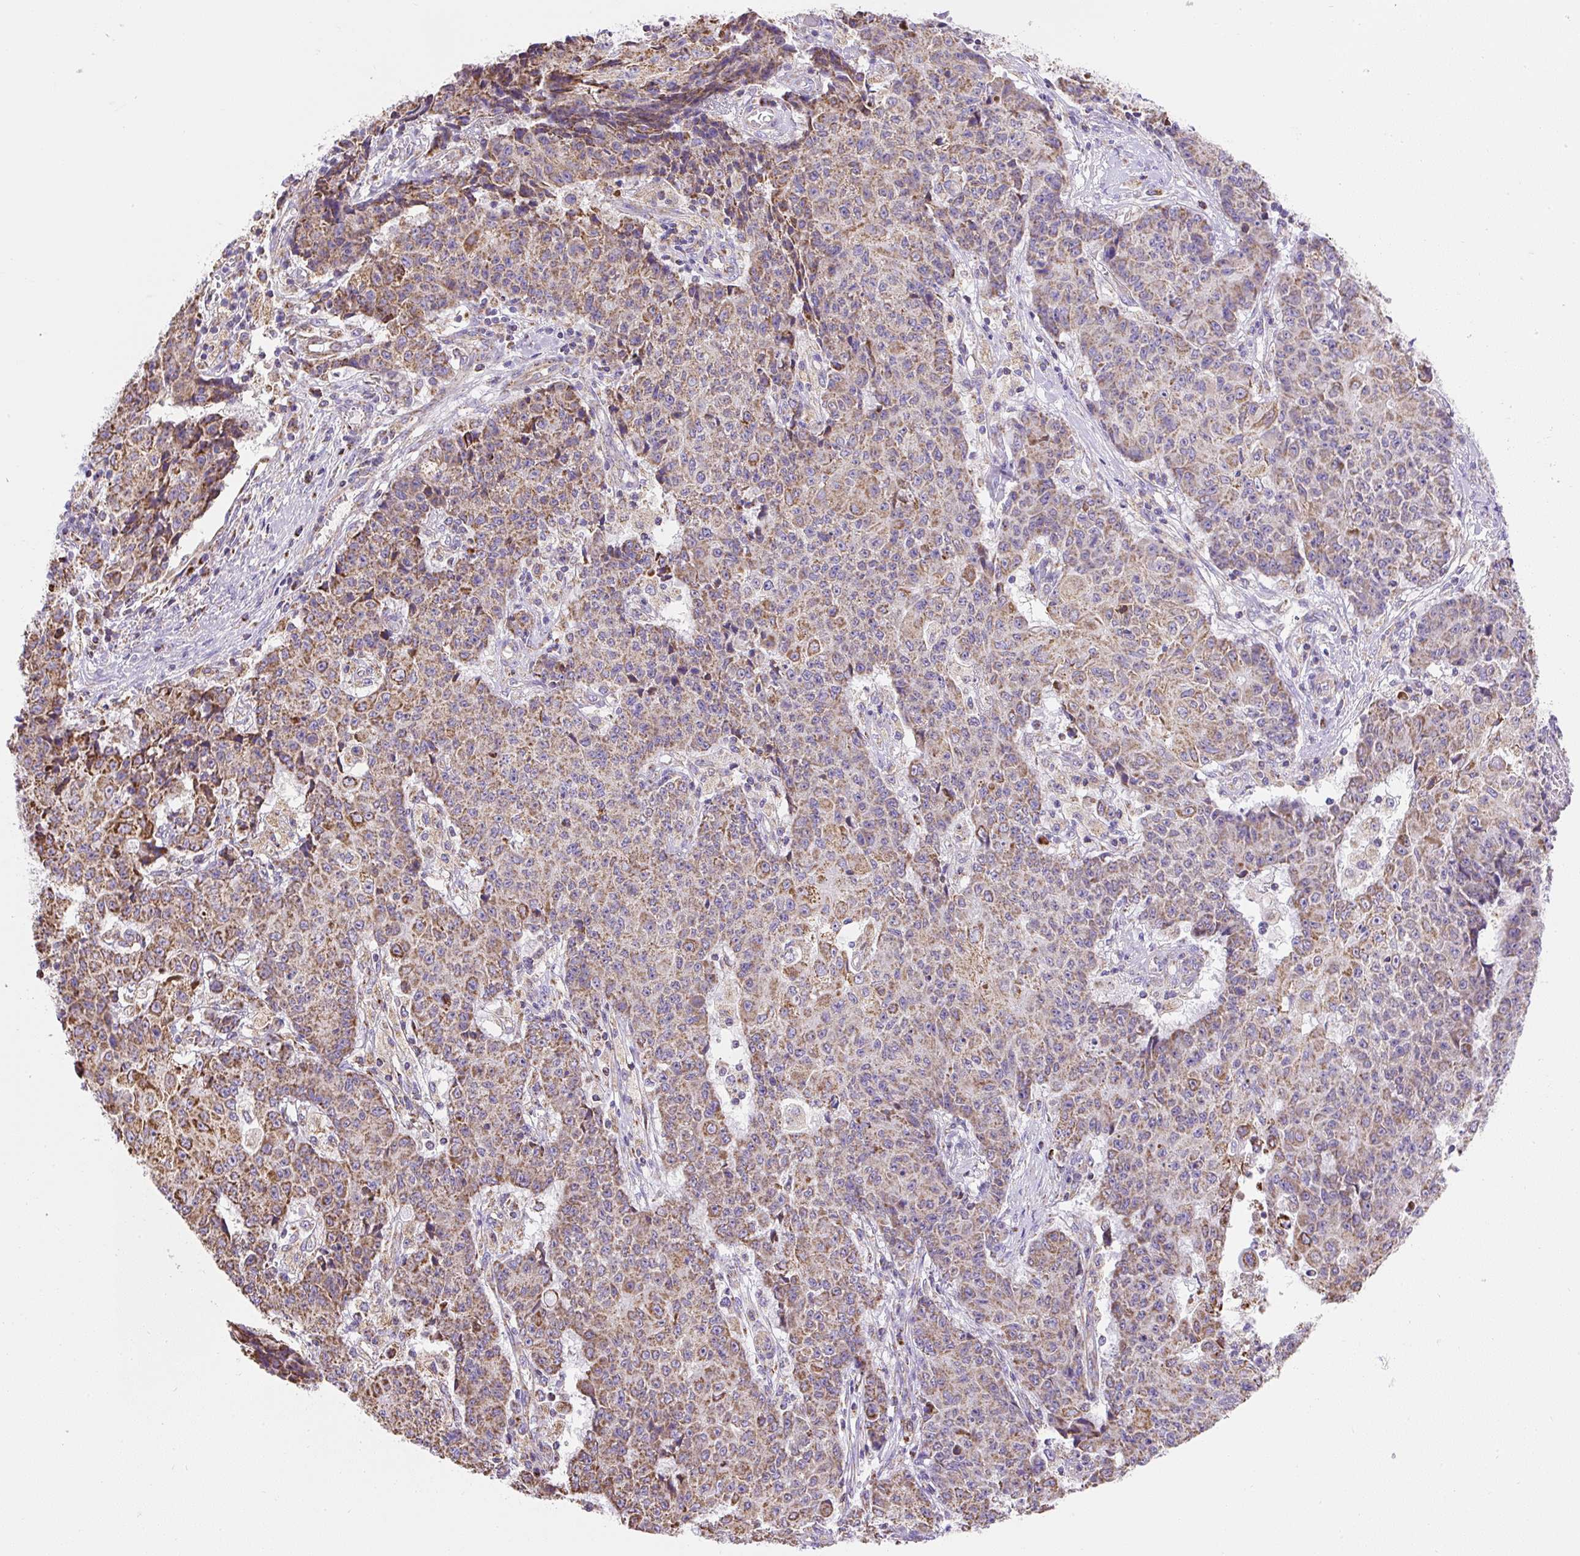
{"staining": {"intensity": "moderate", "quantity": ">75%", "location": "cytoplasmic/membranous"}, "tissue": "ovarian cancer", "cell_type": "Tumor cells", "image_type": "cancer", "snomed": [{"axis": "morphology", "description": "Carcinoma, endometroid"}, {"axis": "topography", "description": "Ovary"}], "caption": "An image of ovarian cancer (endometroid carcinoma) stained for a protein exhibits moderate cytoplasmic/membranous brown staining in tumor cells.", "gene": "DAAM2", "patient": {"sex": "female", "age": 42}}